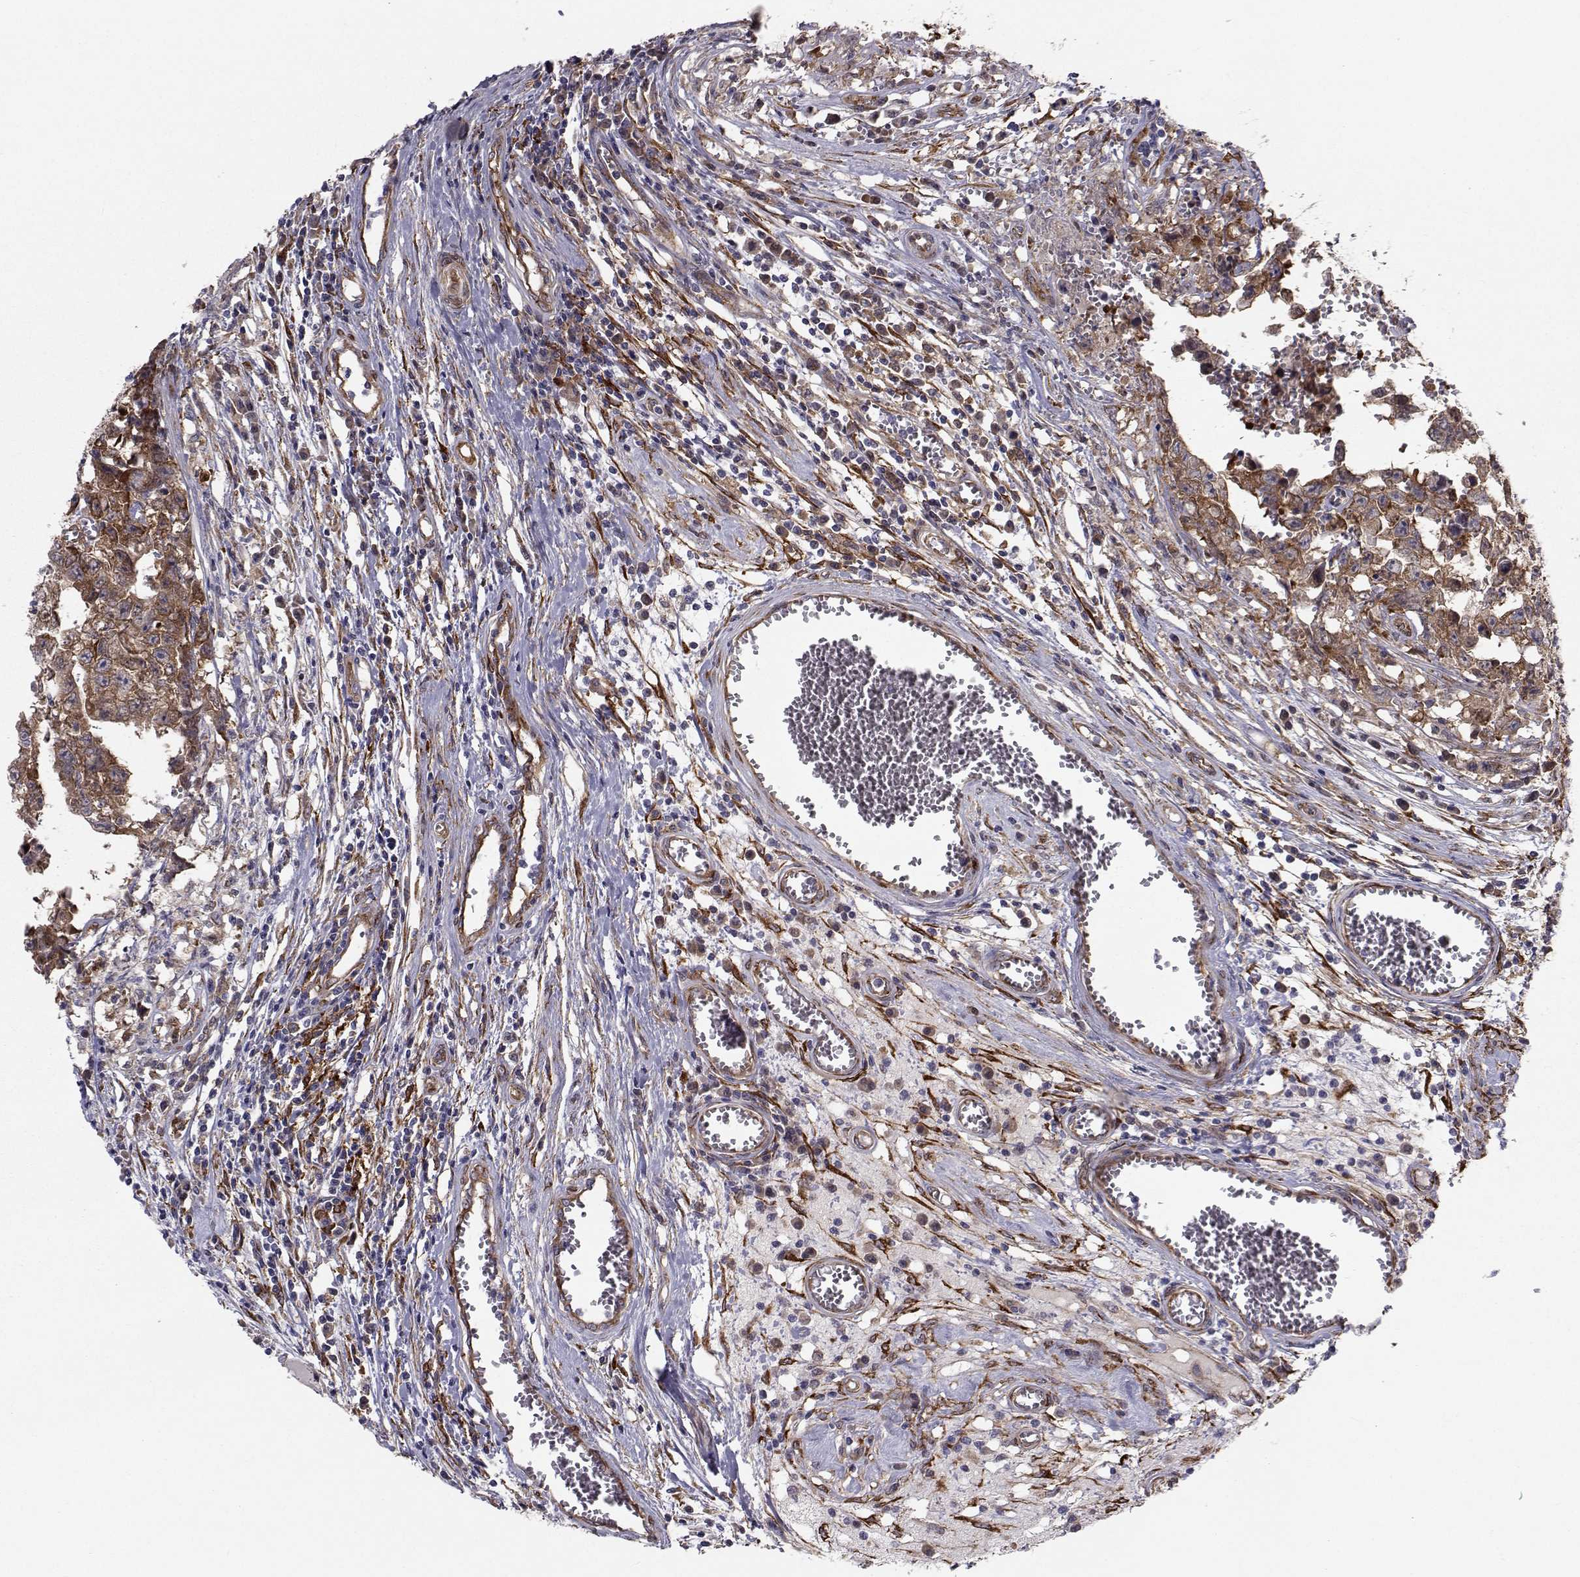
{"staining": {"intensity": "strong", "quantity": ">75%", "location": "cytoplasmic/membranous"}, "tissue": "testis cancer", "cell_type": "Tumor cells", "image_type": "cancer", "snomed": [{"axis": "morphology", "description": "Carcinoma, Embryonal, NOS"}, {"axis": "topography", "description": "Testis"}], "caption": "Testis embryonal carcinoma tissue displays strong cytoplasmic/membranous positivity in about >75% of tumor cells, visualized by immunohistochemistry. The staining was performed using DAB (3,3'-diaminobenzidine) to visualize the protein expression in brown, while the nuclei were stained in blue with hematoxylin (Magnification: 20x).", "gene": "TRIP10", "patient": {"sex": "male", "age": 36}}